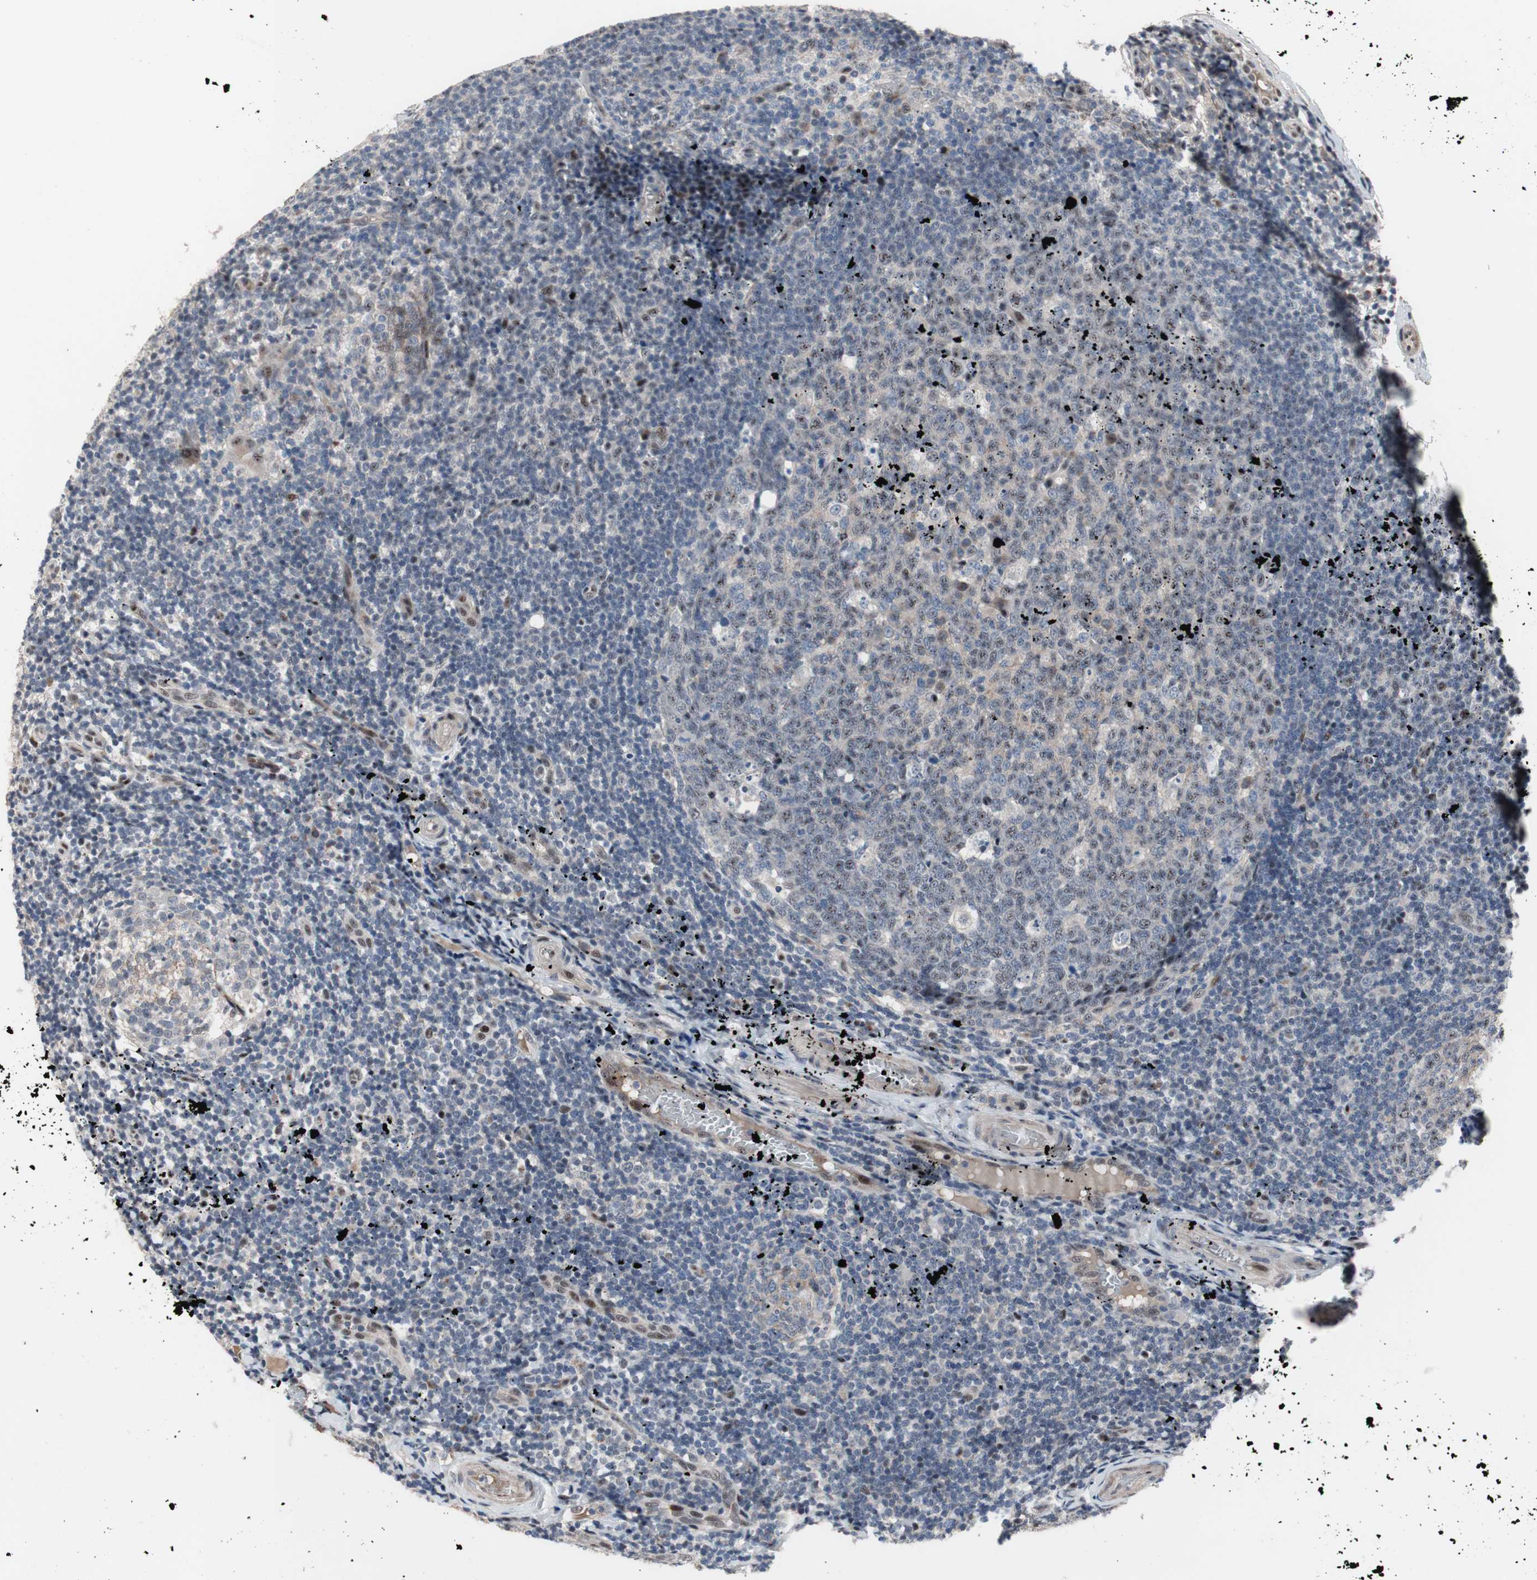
{"staining": {"intensity": "weak", "quantity": "25%-75%", "location": "nuclear"}, "tissue": "tonsil", "cell_type": "Germinal center cells", "image_type": "normal", "snomed": [{"axis": "morphology", "description": "Normal tissue, NOS"}, {"axis": "topography", "description": "Tonsil"}], "caption": "Human tonsil stained for a protein (brown) demonstrates weak nuclear positive expression in approximately 25%-75% of germinal center cells.", "gene": "PINX1", "patient": {"sex": "female", "age": 19}}